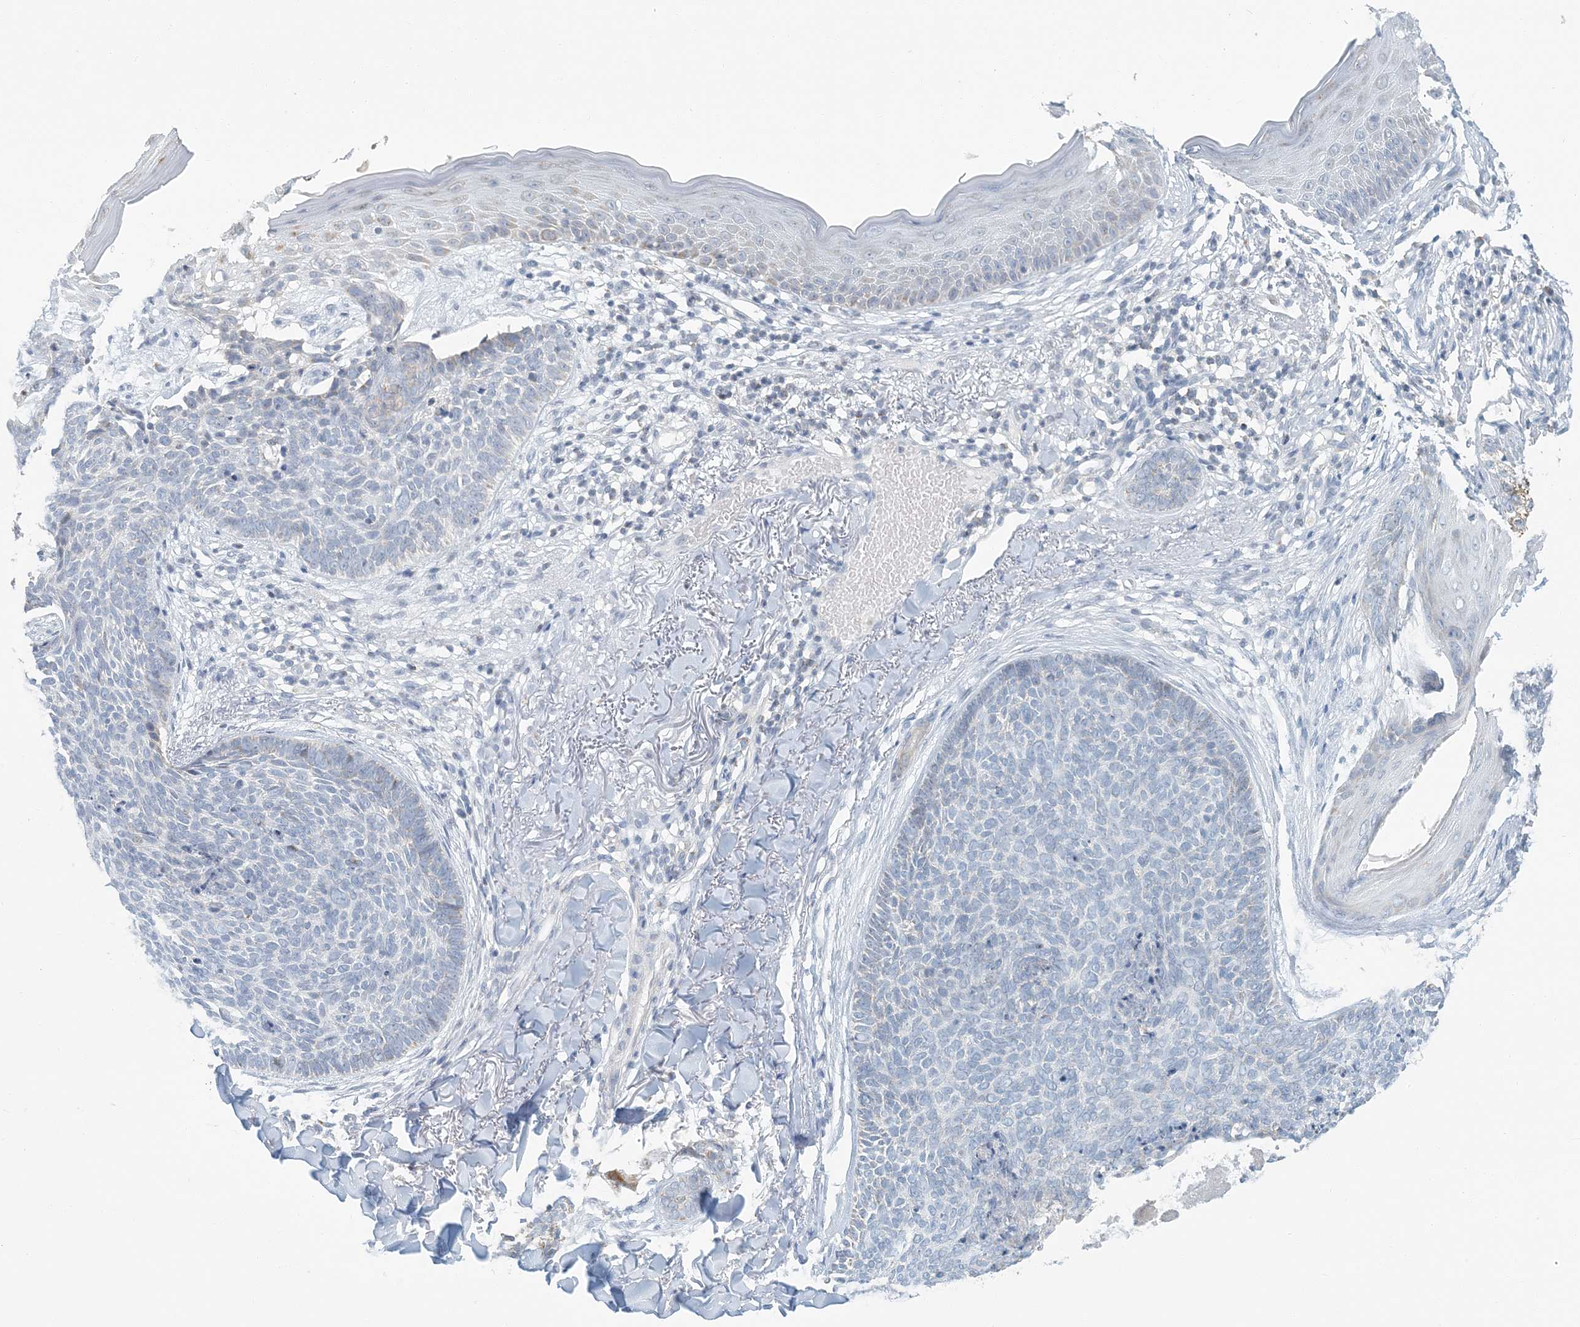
{"staining": {"intensity": "negative", "quantity": "none", "location": "none"}, "tissue": "skin cancer", "cell_type": "Tumor cells", "image_type": "cancer", "snomed": [{"axis": "morphology", "description": "Basal cell carcinoma"}, {"axis": "topography", "description": "Skin"}], "caption": "Immunohistochemistry image of neoplastic tissue: skin cancer (basal cell carcinoma) stained with DAB (3,3'-diaminobenzidine) shows no significant protein positivity in tumor cells.", "gene": "BDH1", "patient": {"sex": "female", "age": 70}}